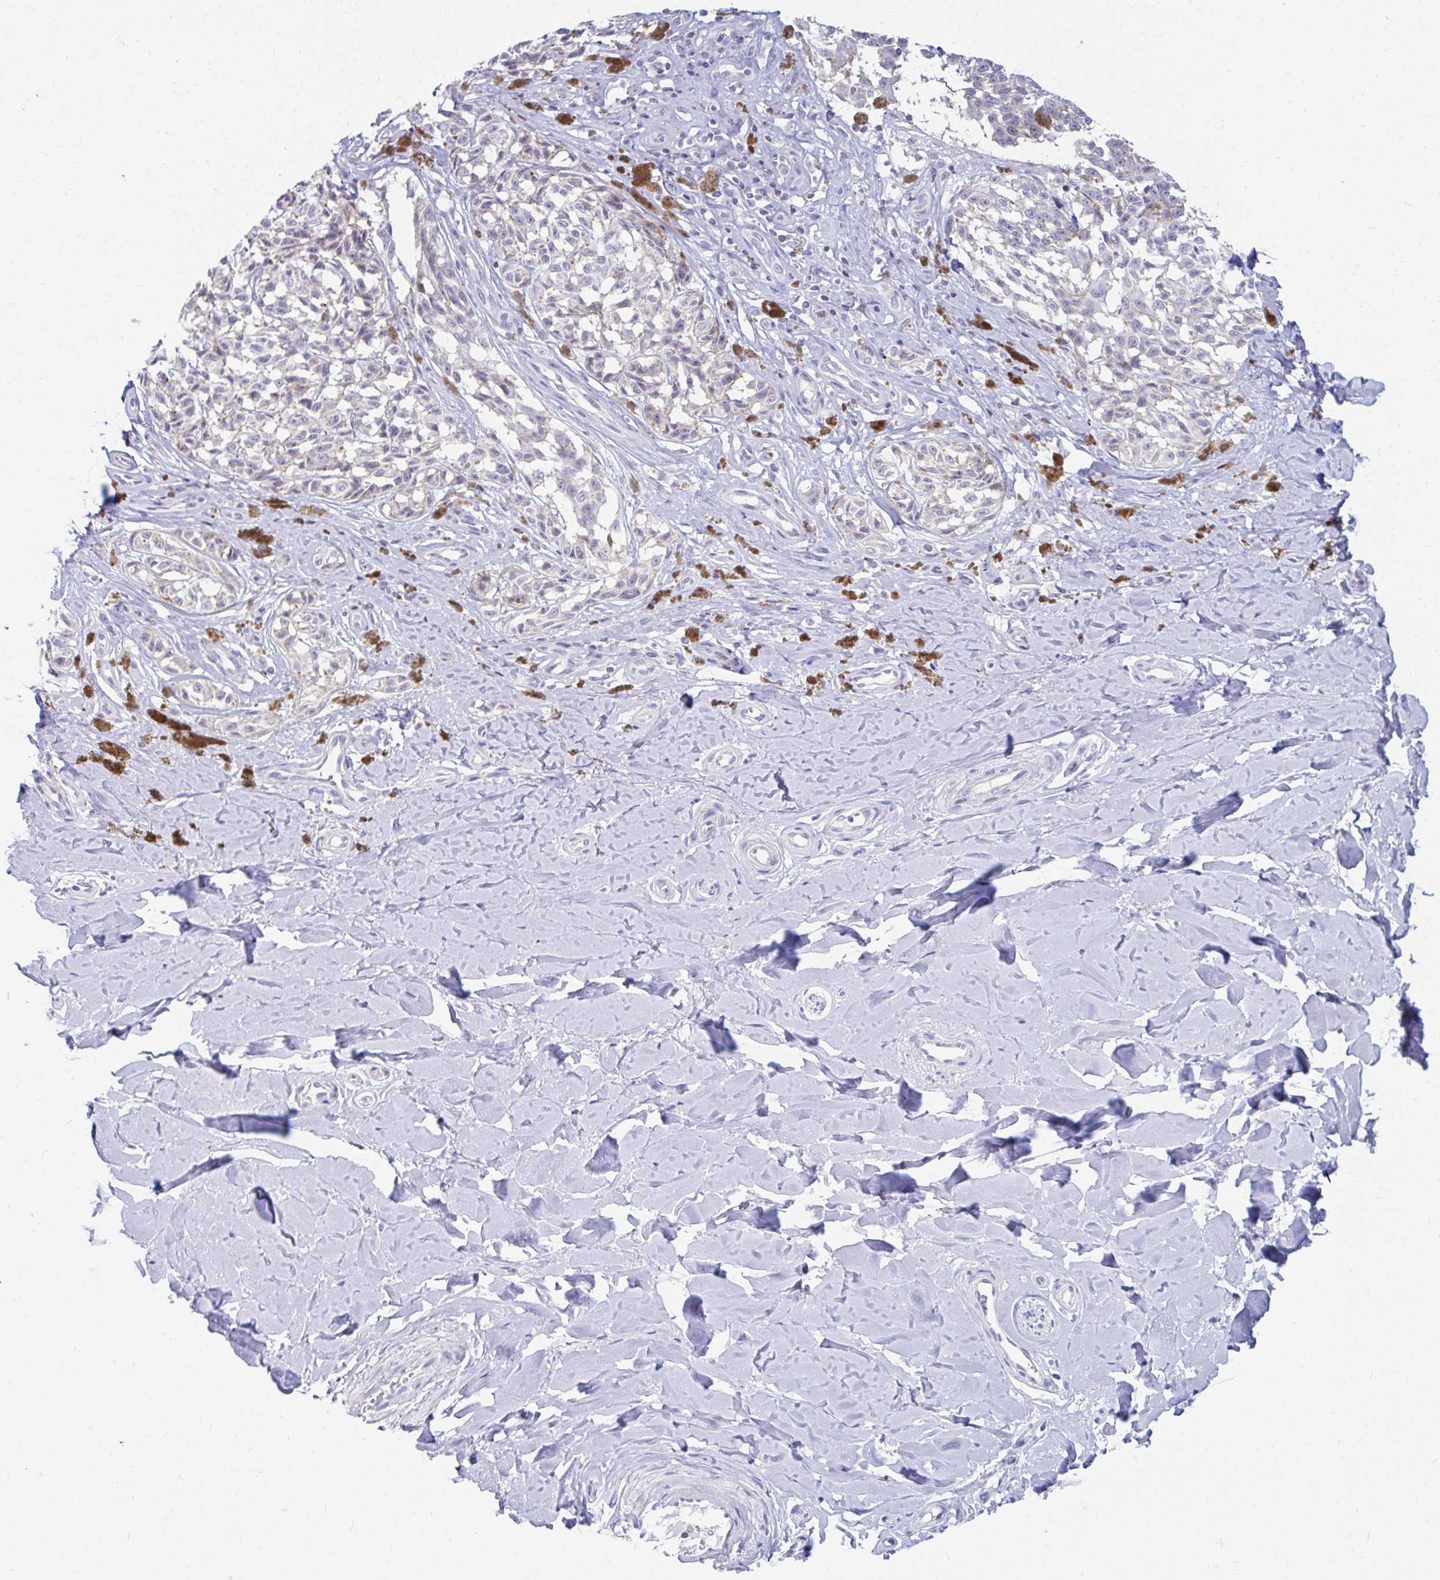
{"staining": {"intensity": "negative", "quantity": "none", "location": "none"}, "tissue": "melanoma", "cell_type": "Tumor cells", "image_type": "cancer", "snomed": [{"axis": "morphology", "description": "Malignant melanoma, NOS"}, {"axis": "topography", "description": "Skin"}], "caption": "This is an immunohistochemistry micrograph of melanoma. There is no positivity in tumor cells.", "gene": "RADIL", "patient": {"sex": "female", "age": 65}}